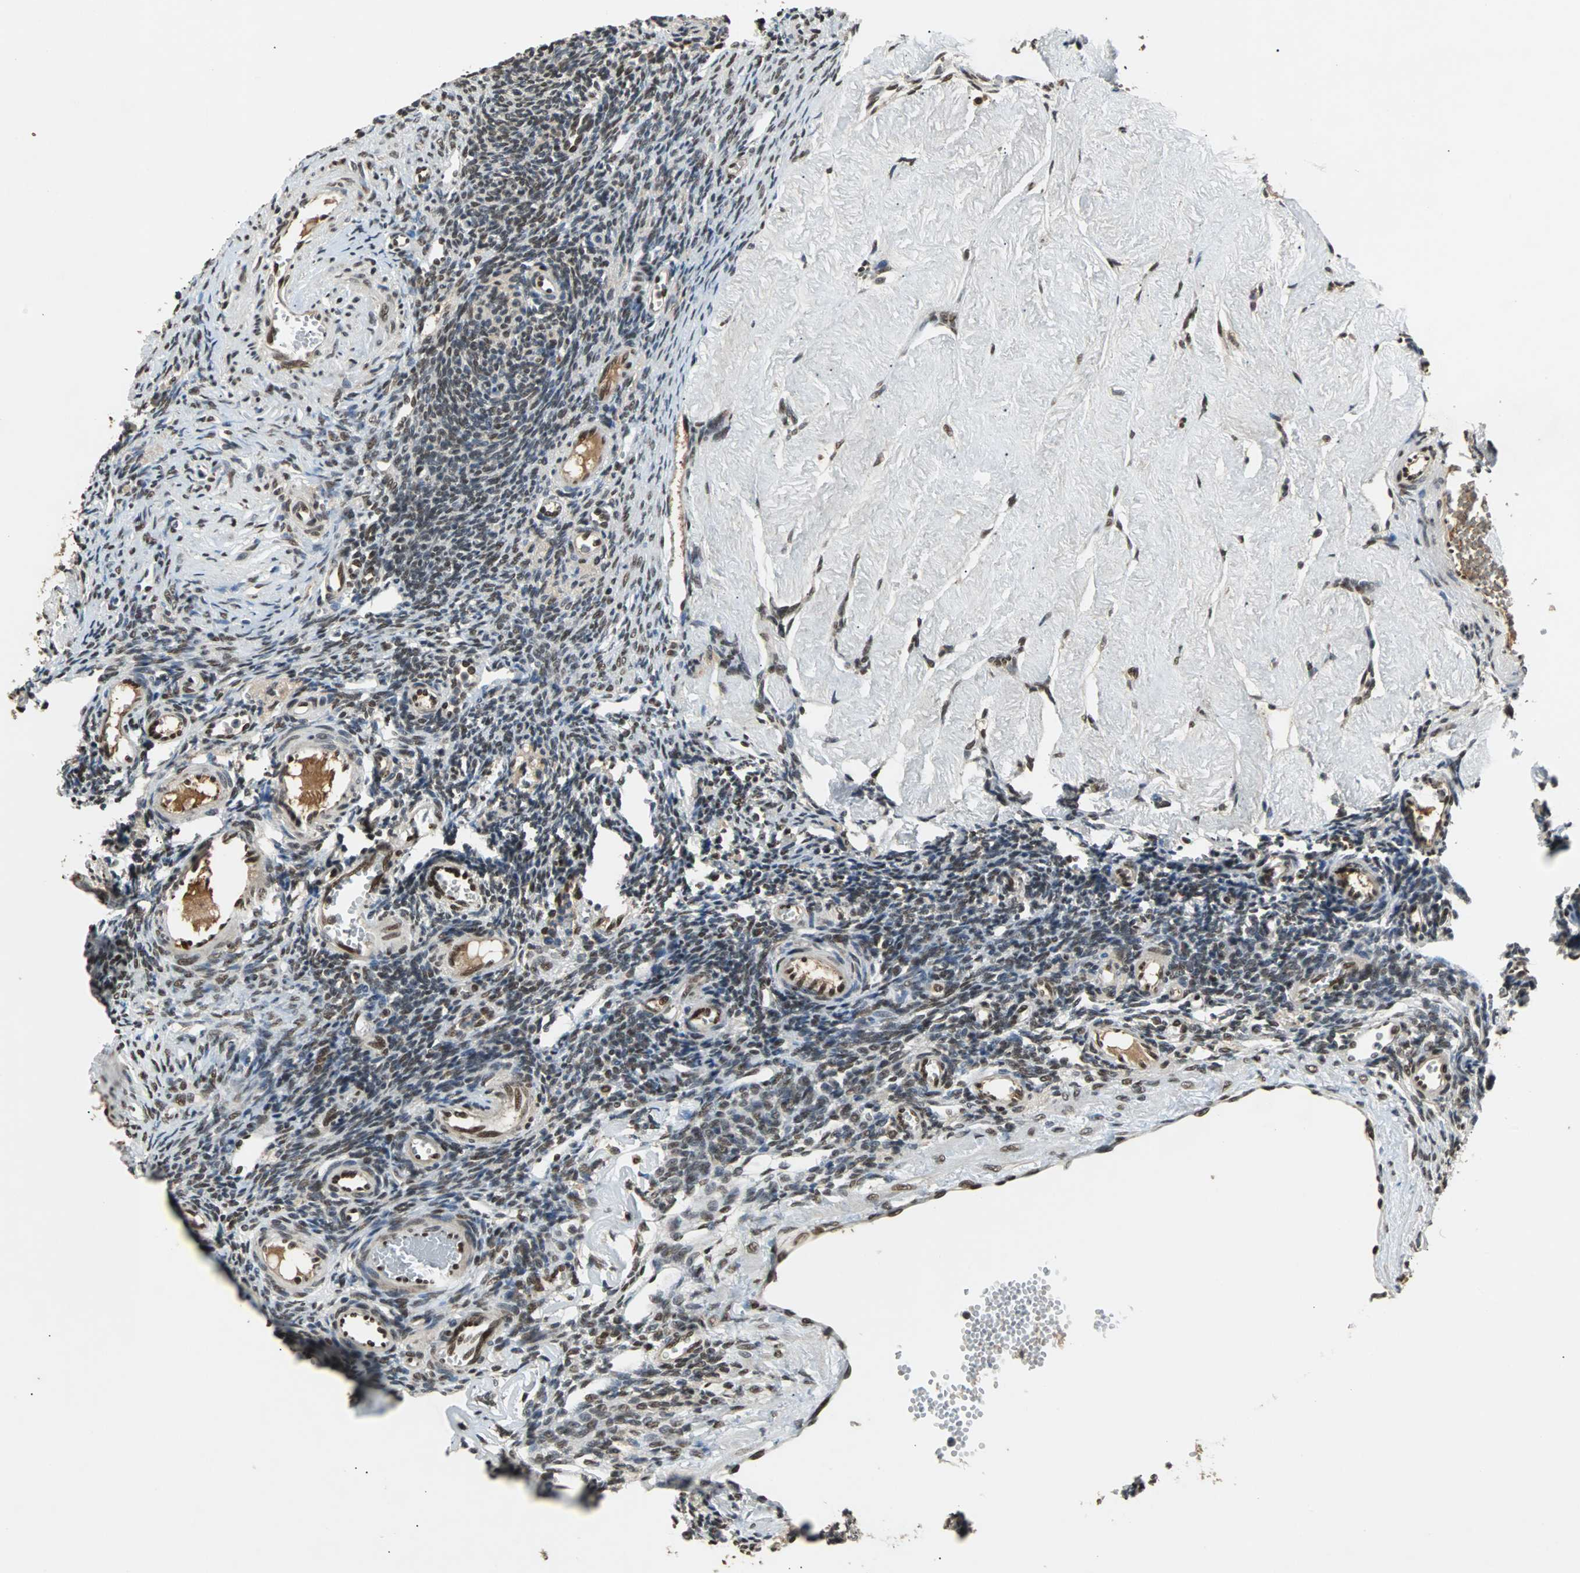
{"staining": {"intensity": "moderate", "quantity": "25%-75%", "location": "nuclear"}, "tissue": "ovary", "cell_type": "Ovarian stroma cells", "image_type": "normal", "snomed": [{"axis": "morphology", "description": "Normal tissue, NOS"}, {"axis": "topography", "description": "Ovary"}], "caption": "This is a photomicrograph of immunohistochemistry staining of normal ovary, which shows moderate staining in the nuclear of ovarian stroma cells.", "gene": "PHC1", "patient": {"sex": "female", "age": 33}}